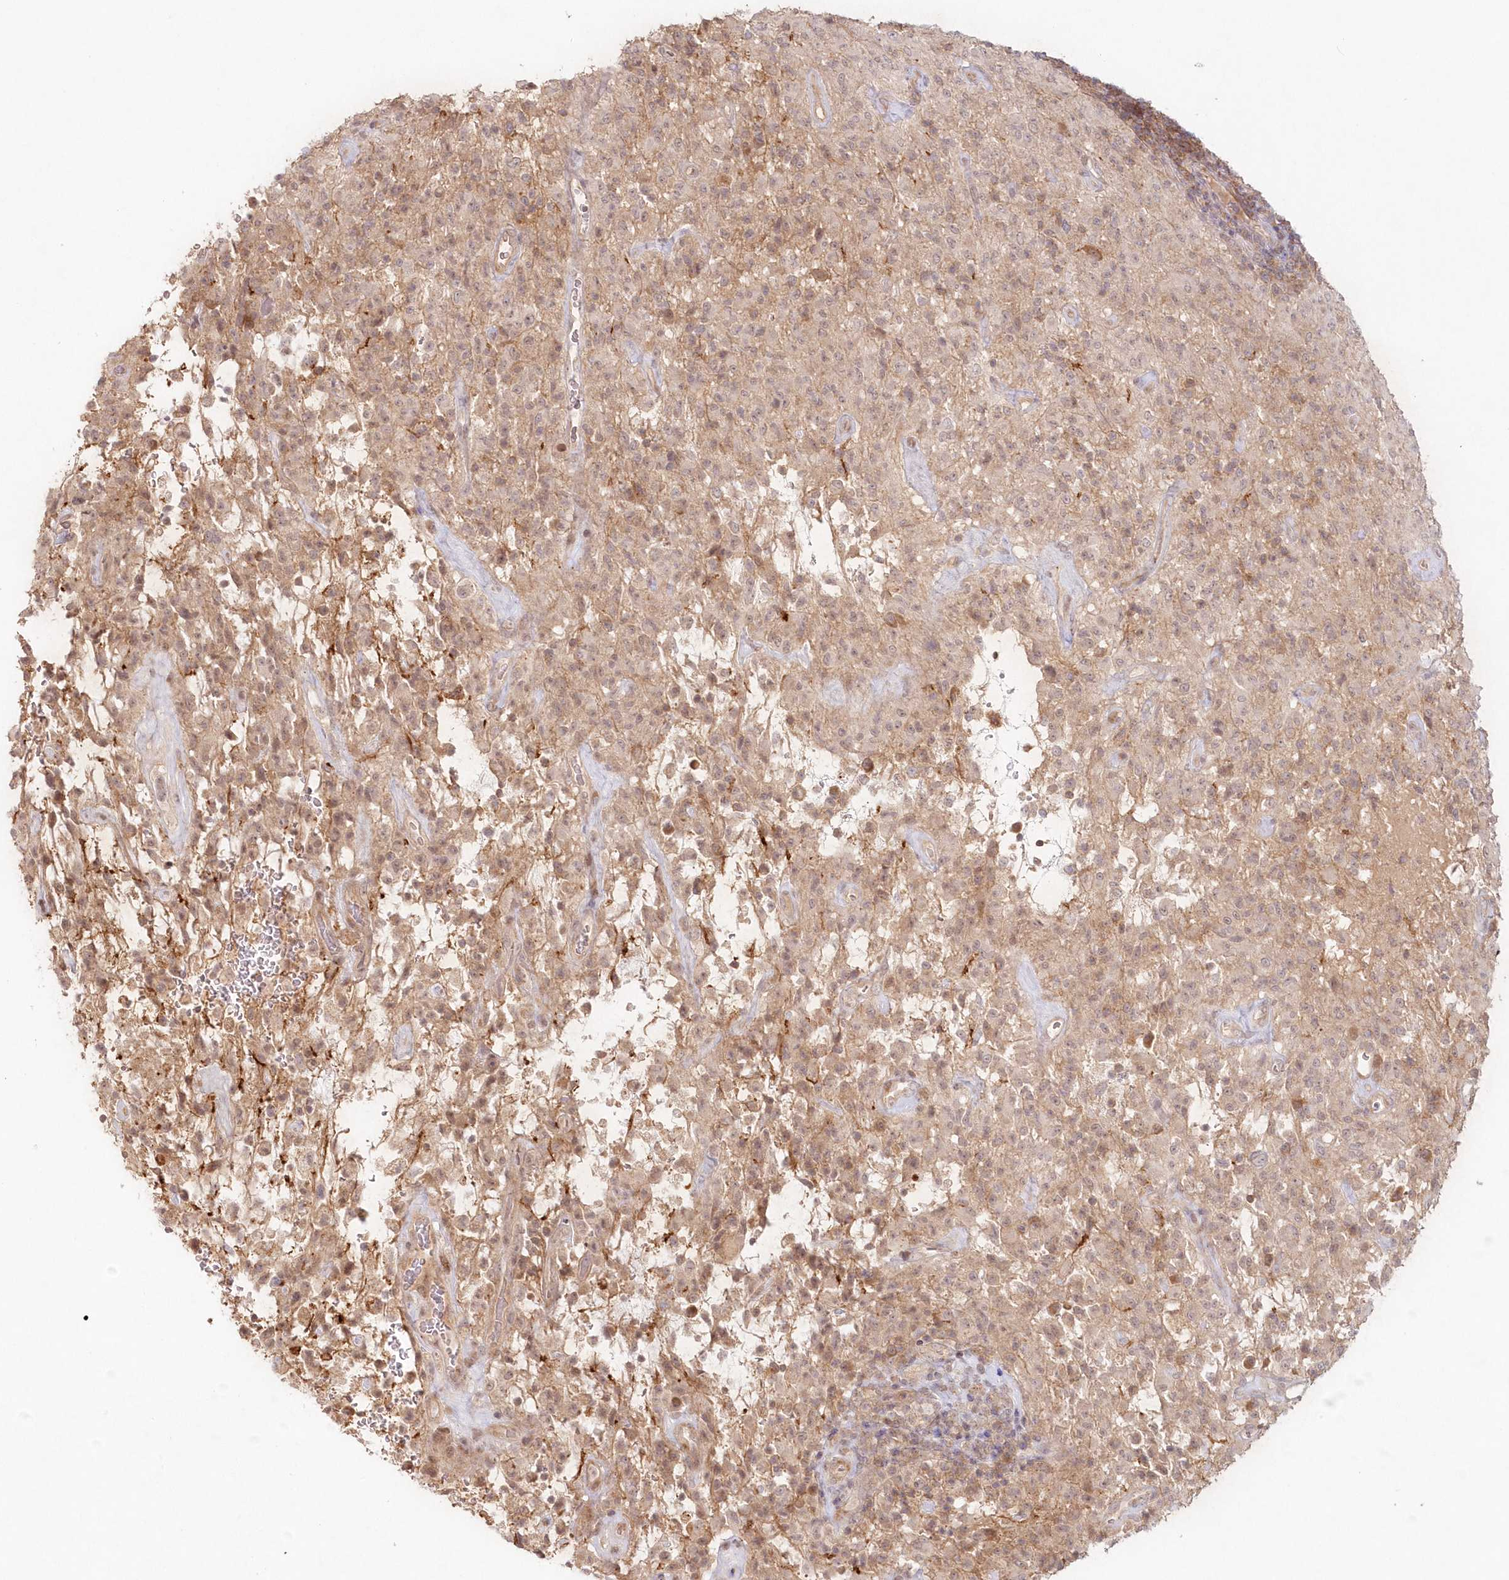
{"staining": {"intensity": "weak", "quantity": "25%-75%", "location": "cytoplasmic/membranous,nuclear"}, "tissue": "glioma", "cell_type": "Tumor cells", "image_type": "cancer", "snomed": [{"axis": "morphology", "description": "Glioma, malignant, High grade"}, {"axis": "topography", "description": "Brain"}], "caption": "Immunohistochemistry staining of glioma, which demonstrates low levels of weak cytoplasmic/membranous and nuclear positivity in approximately 25%-75% of tumor cells indicating weak cytoplasmic/membranous and nuclear protein staining. The staining was performed using DAB (3,3'-diaminobenzidine) (brown) for protein detection and nuclei were counterstained in hematoxylin (blue).", "gene": "TOGARAM2", "patient": {"sex": "female", "age": 57}}